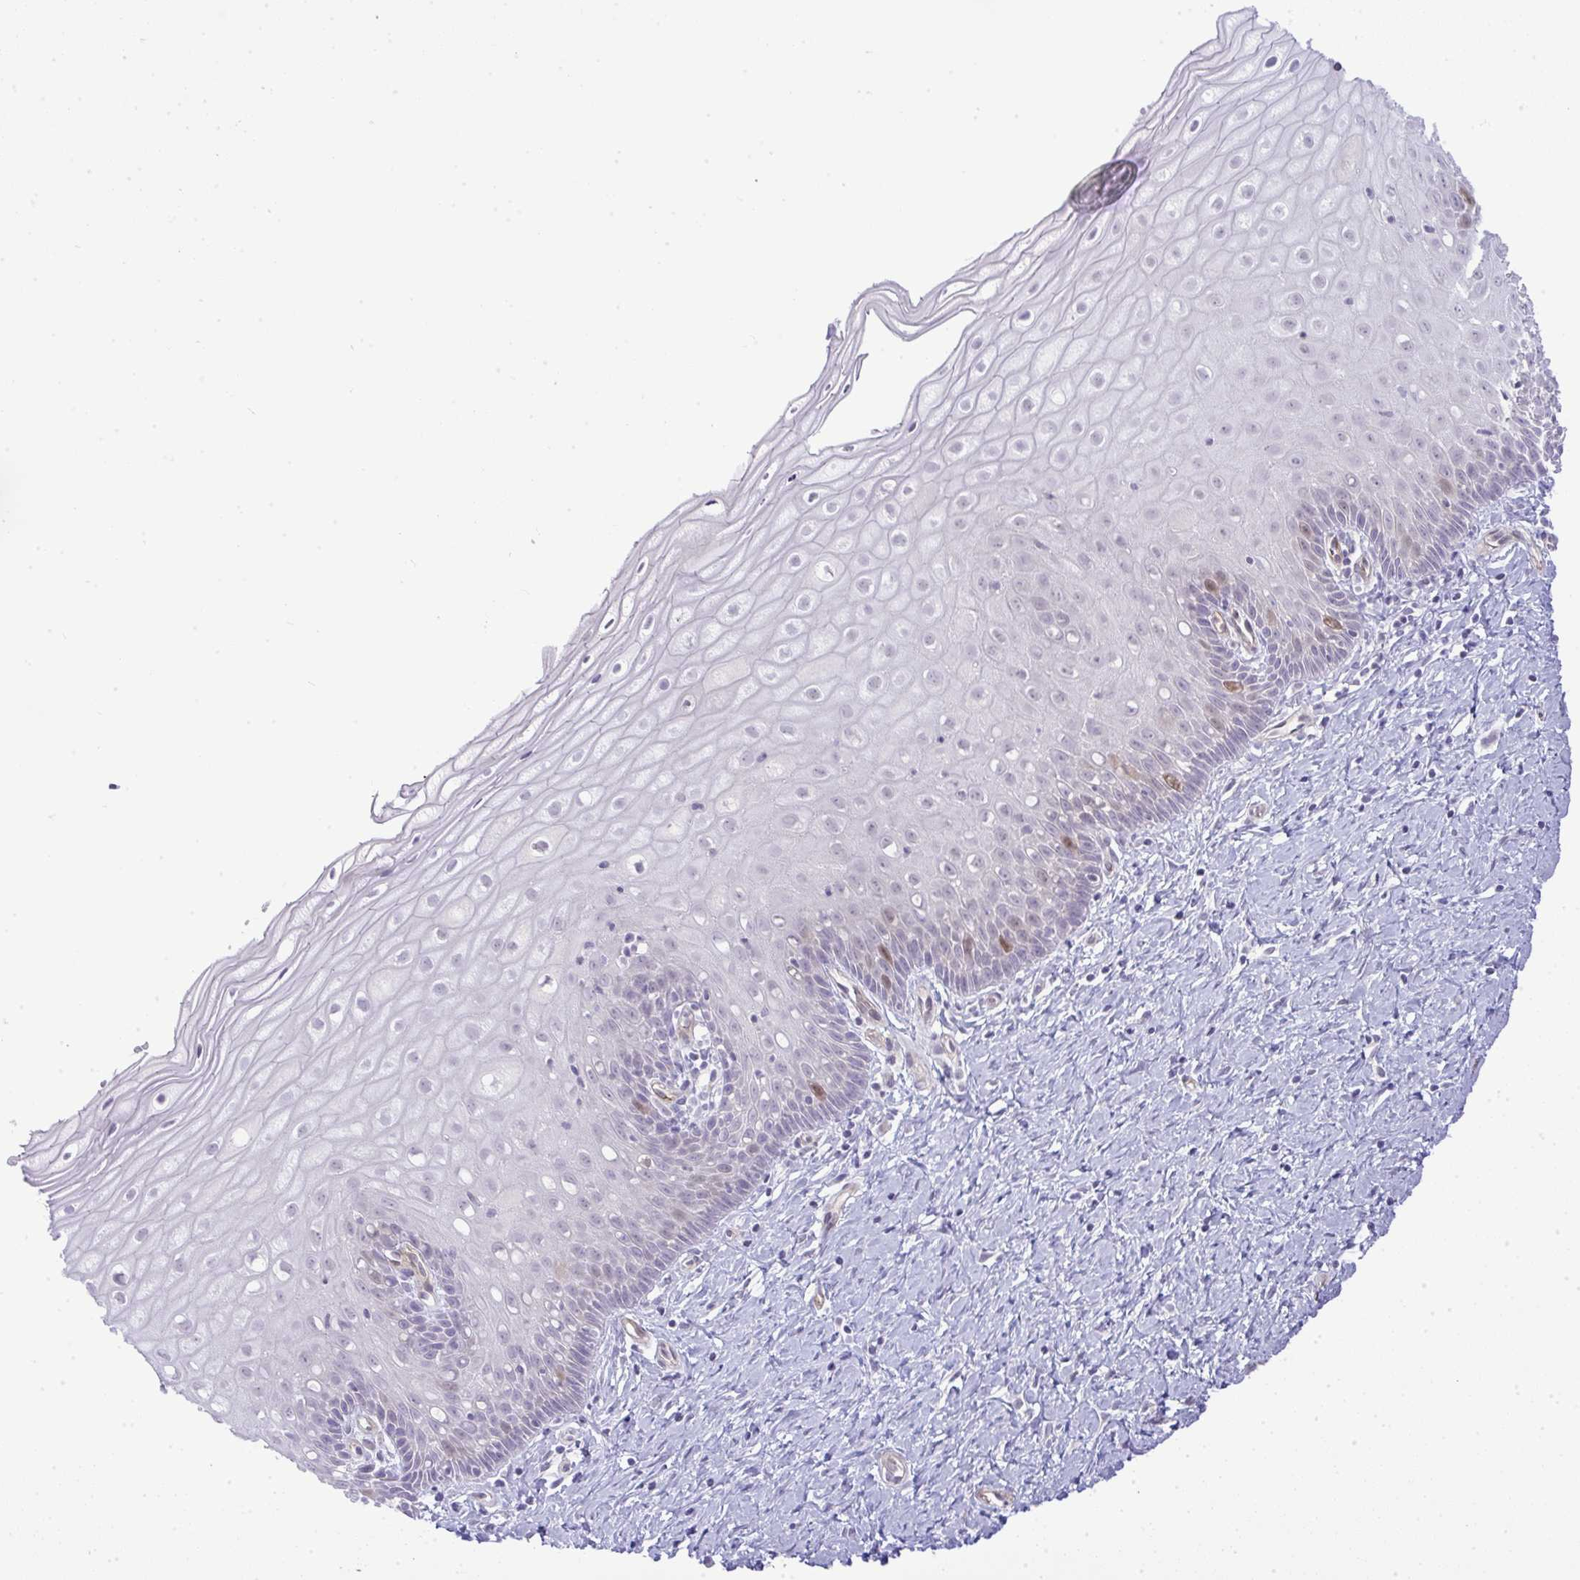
{"staining": {"intensity": "negative", "quantity": "none", "location": "none"}, "tissue": "cervix", "cell_type": "Glandular cells", "image_type": "normal", "snomed": [{"axis": "morphology", "description": "Normal tissue, NOS"}, {"axis": "topography", "description": "Cervix"}], "caption": "IHC of benign cervix shows no positivity in glandular cells.", "gene": "UBE2S", "patient": {"sex": "female", "age": 37}}